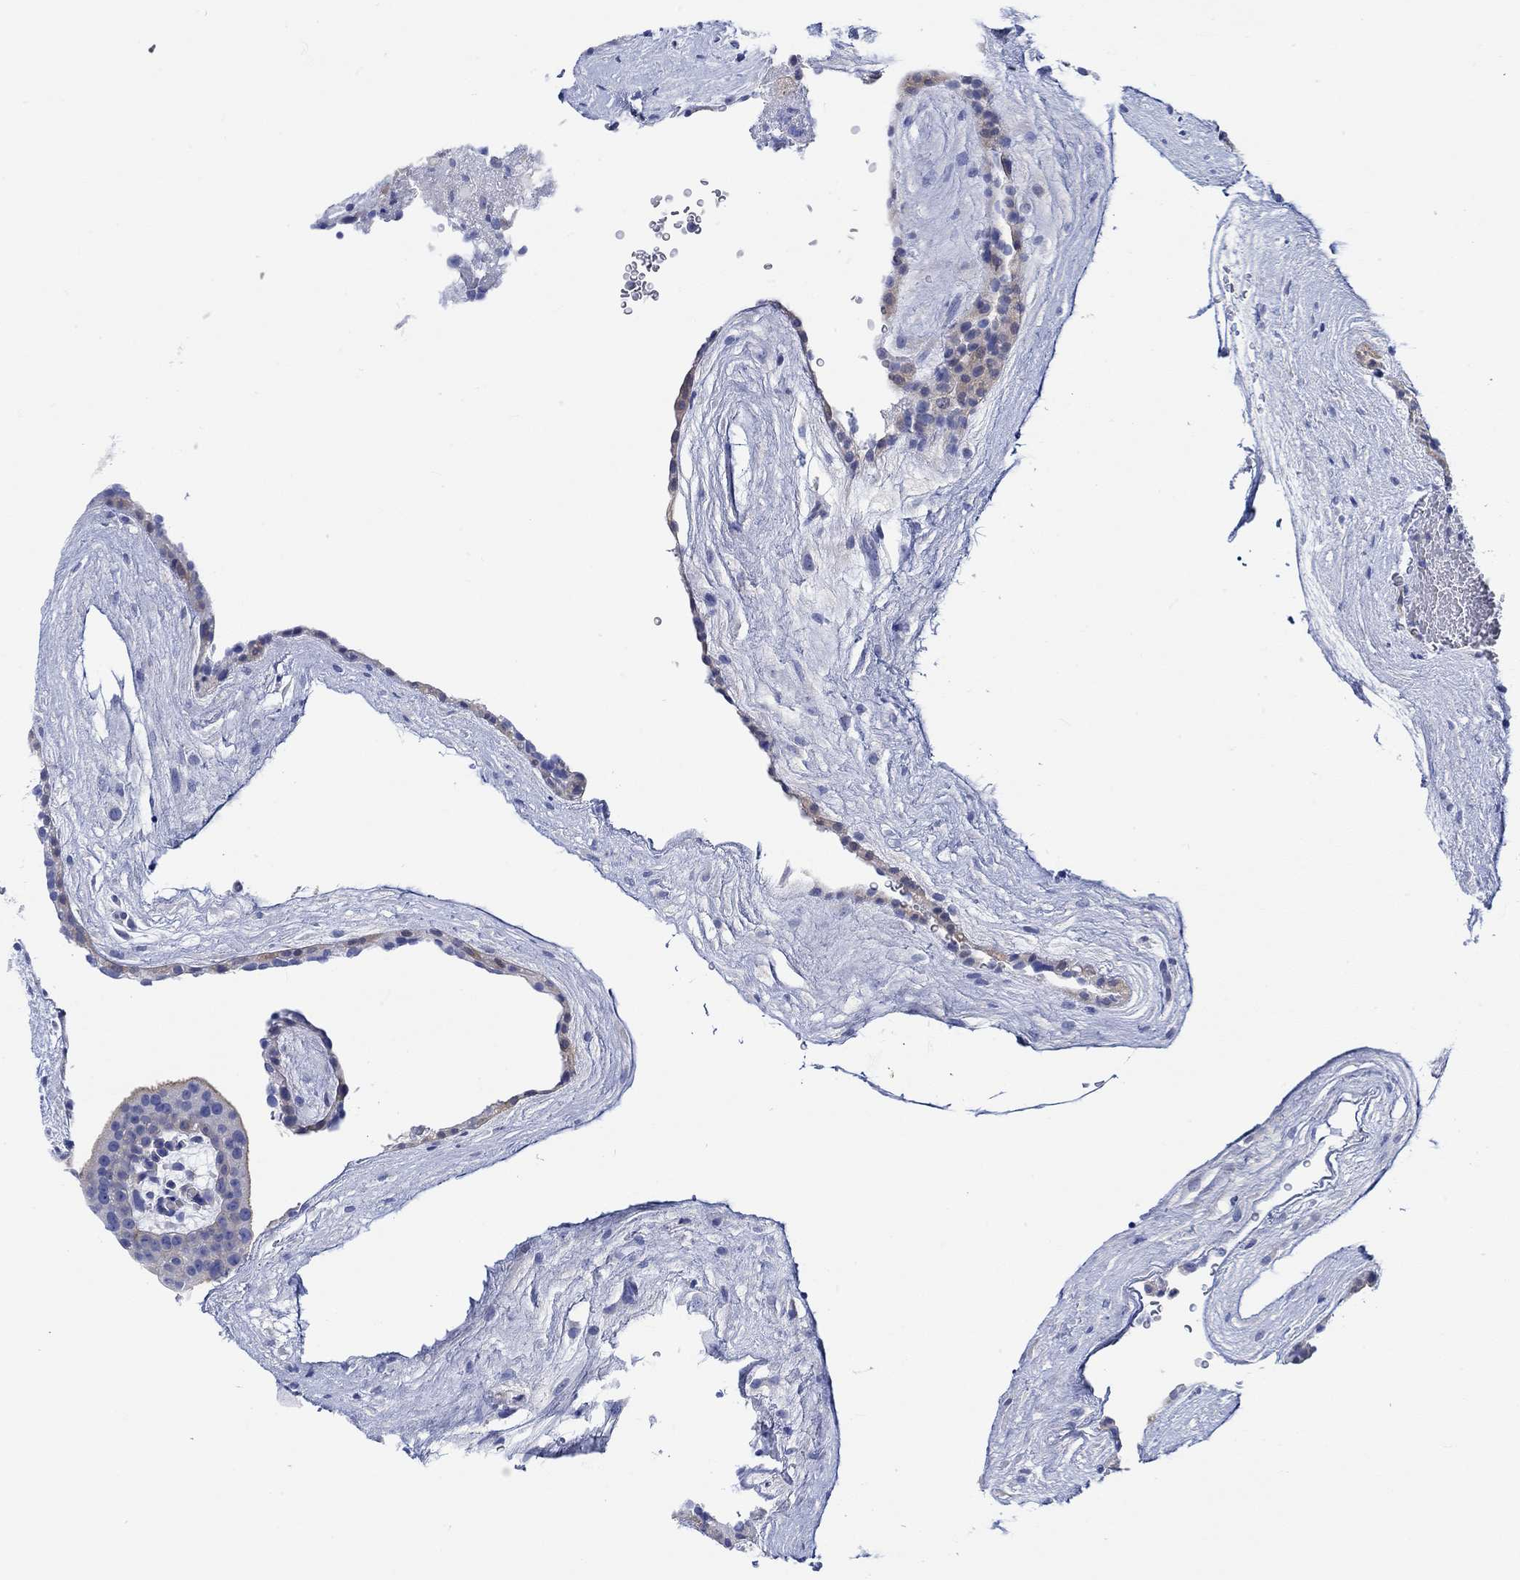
{"staining": {"intensity": "moderate", "quantity": "<25%", "location": "cytoplasmic/membranous"}, "tissue": "placenta", "cell_type": "Decidual cells", "image_type": "normal", "snomed": [{"axis": "morphology", "description": "Normal tissue, NOS"}, {"axis": "topography", "description": "Placenta"}], "caption": "Decidual cells show low levels of moderate cytoplasmic/membranous expression in approximately <25% of cells in unremarkable human placenta. Using DAB (3,3'-diaminobenzidine) (brown) and hematoxylin (blue) stains, captured at high magnification using brightfield microscopy.", "gene": "REEP6", "patient": {"sex": "female", "age": 19}}